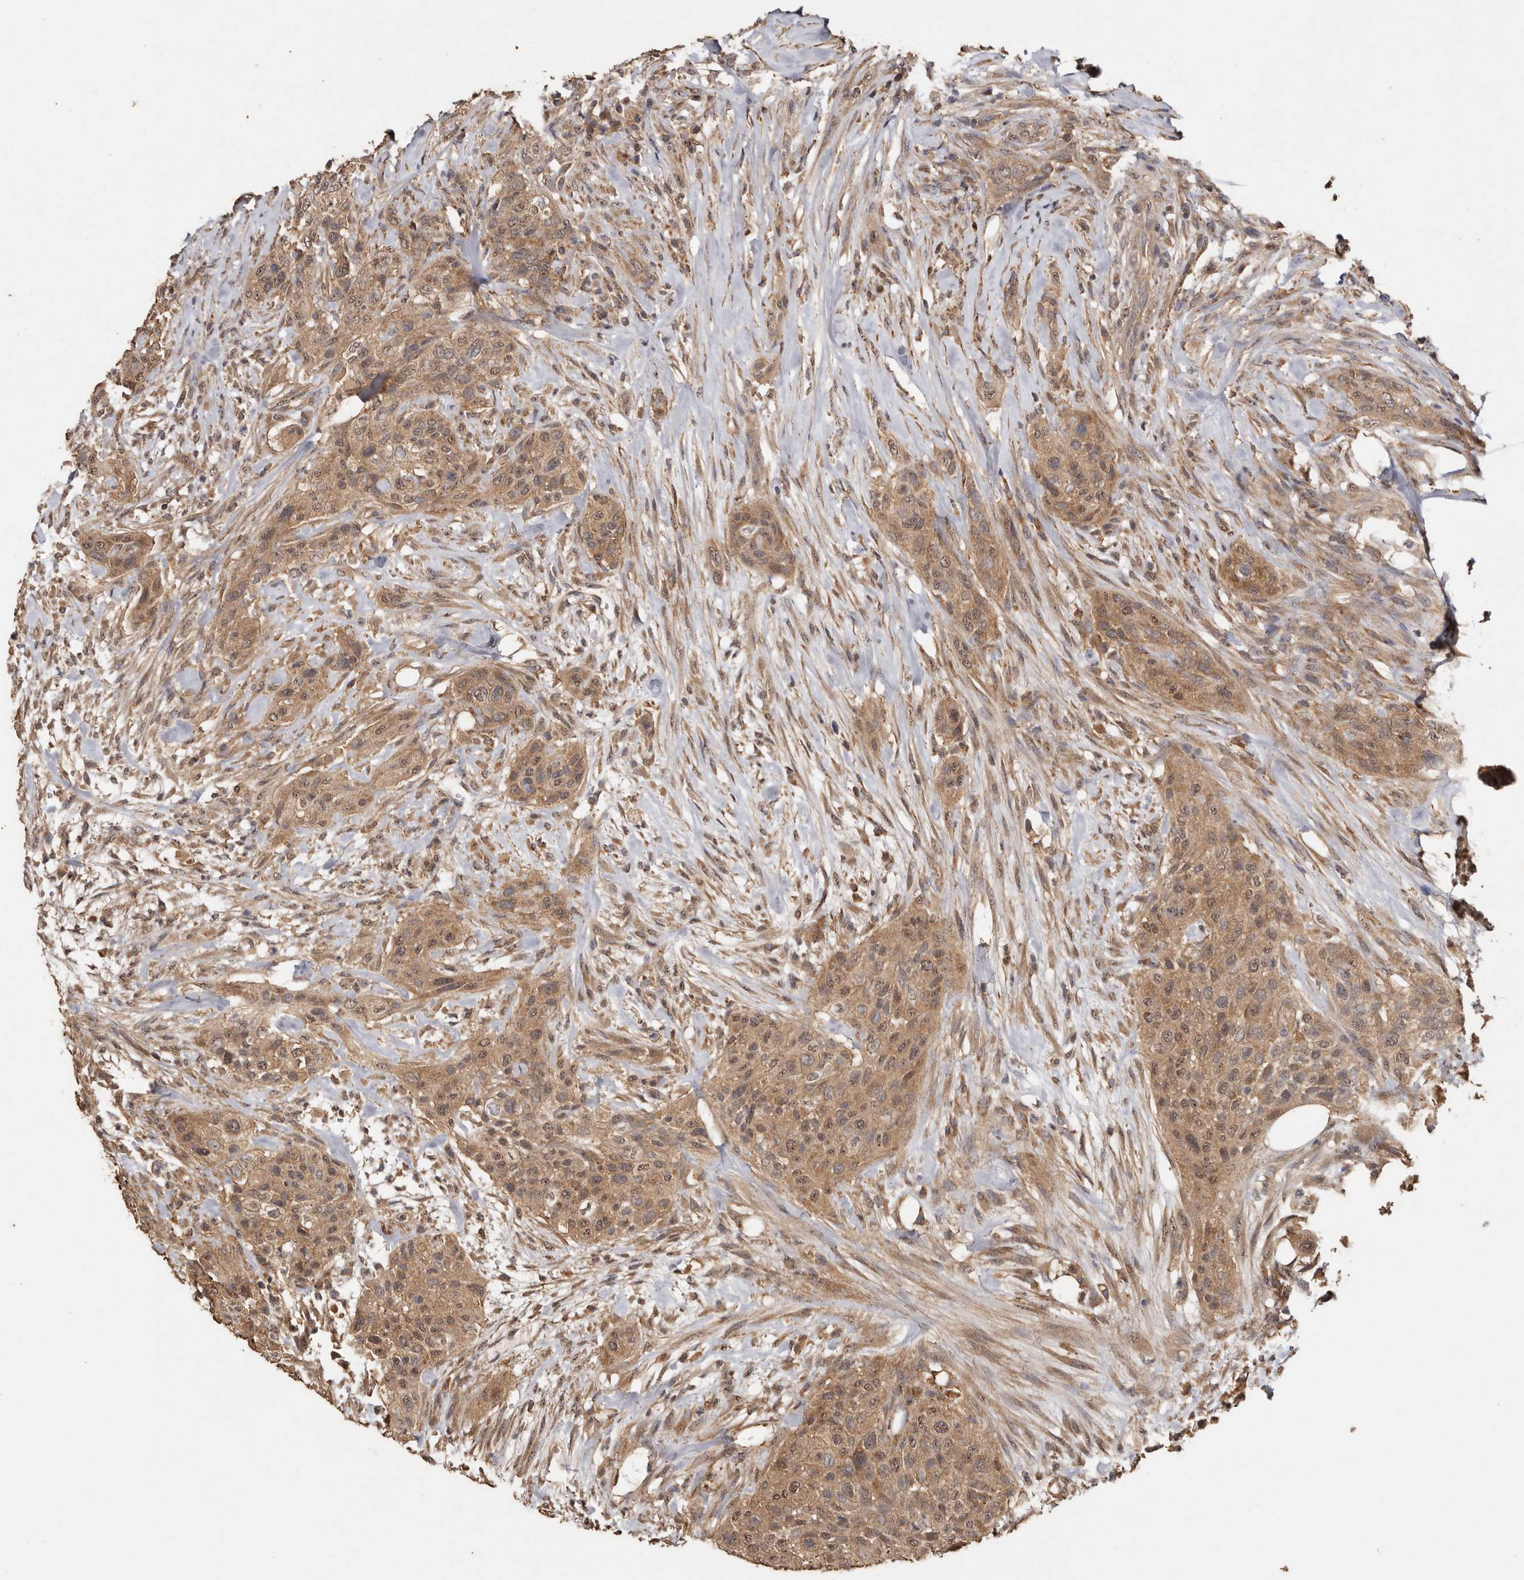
{"staining": {"intensity": "moderate", "quantity": ">75%", "location": "cytoplasmic/membranous,nuclear"}, "tissue": "urothelial cancer", "cell_type": "Tumor cells", "image_type": "cancer", "snomed": [{"axis": "morphology", "description": "Urothelial carcinoma, High grade"}, {"axis": "topography", "description": "Urinary bladder"}], "caption": "Human urothelial carcinoma (high-grade) stained with a brown dye displays moderate cytoplasmic/membranous and nuclear positive positivity in approximately >75% of tumor cells.", "gene": "RWDD1", "patient": {"sex": "male", "age": 35}}